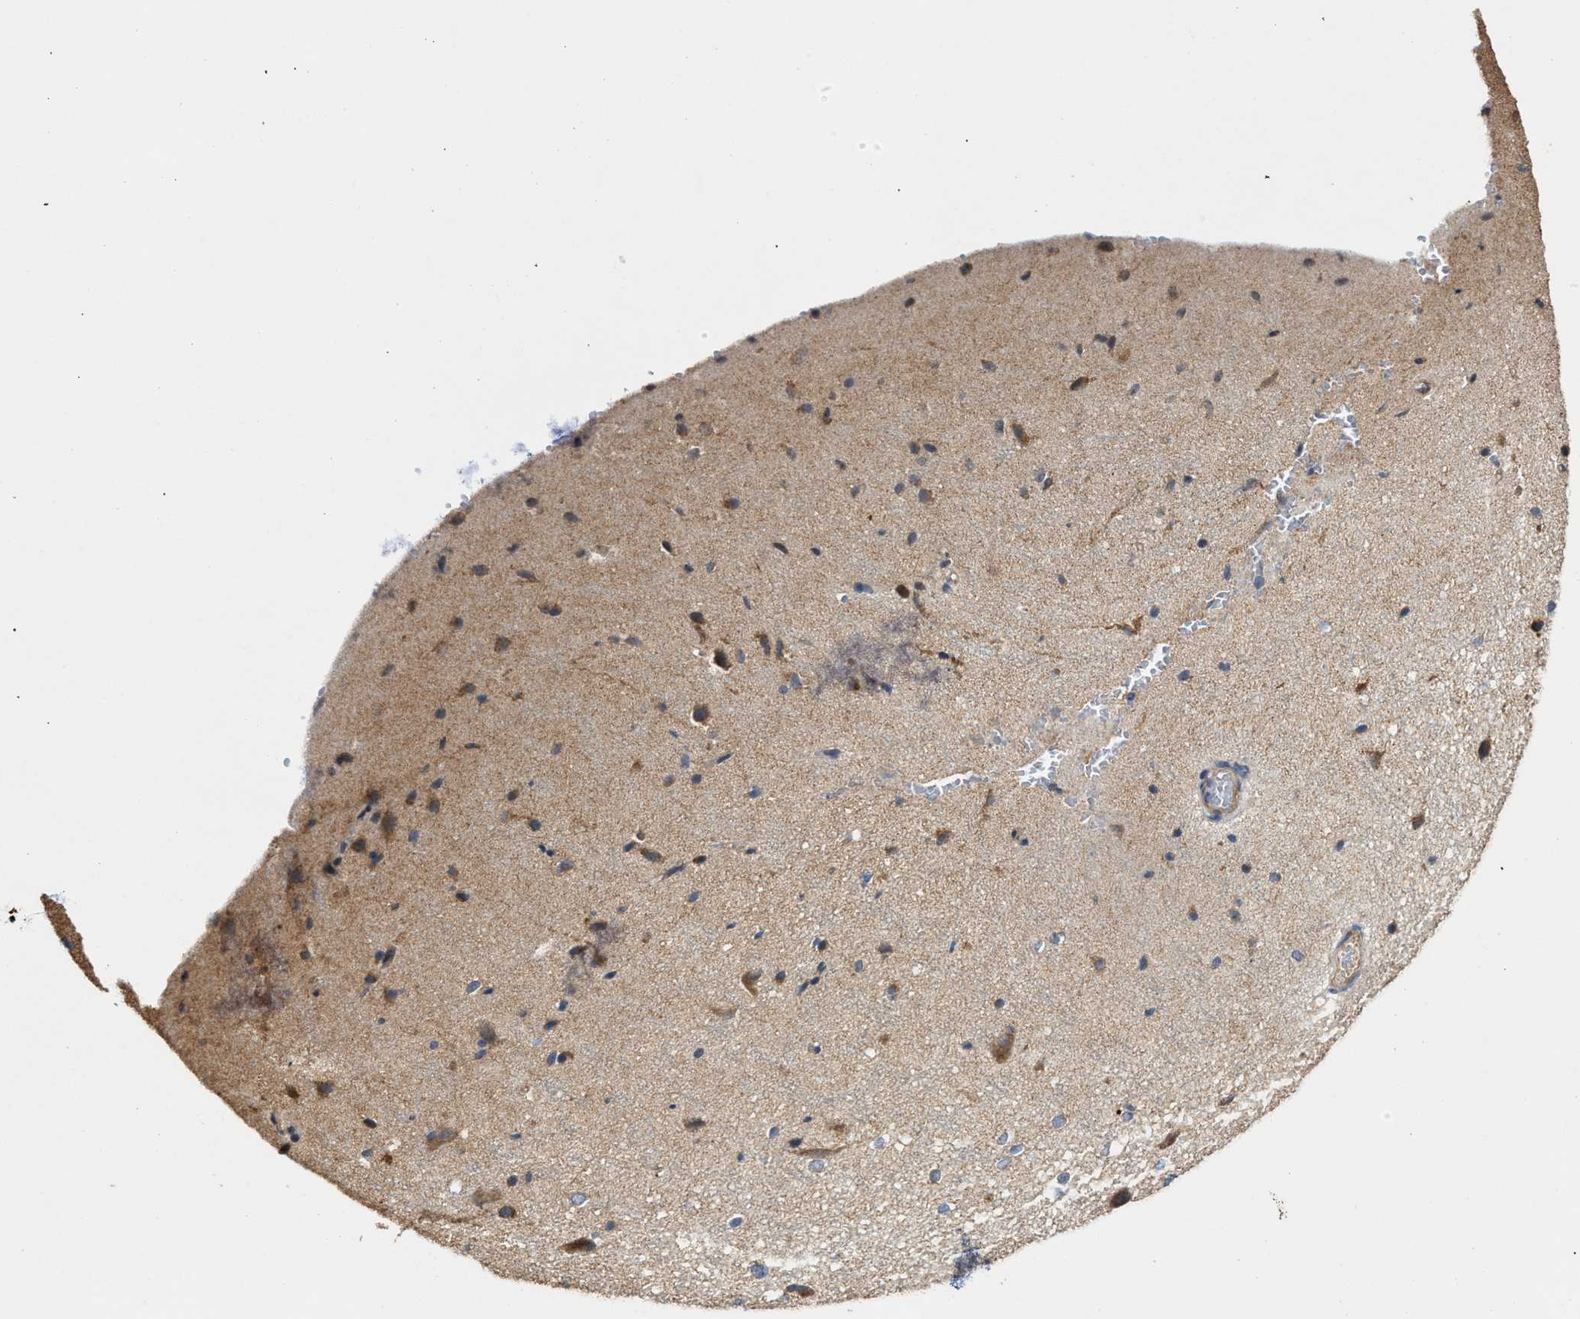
{"staining": {"intensity": "moderate", "quantity": ">75%", "location": "cytoplasmic/membranous"}, "tissue": "cerebral cortex", "cell_type": "Endothelial cells", "image_type": "normal", "snomed": [{"axis": "morphology", "description": "Normal tissue, NOS"}, {"axis": "morphology", "description": "Developmental malformation"}, {"axis": "topography", "description": "Cerebral cortex"}], "caption": "Cerebral cortex stained with DAB (3,3'-diaminobenzidine) immunohistochemistry (IHC) demonstrates medium levels of moderate cytoplasmic/membranous positivity in about >75% of endothelial cells.", "gene": "TACO1", "patient": {"sex": "female", "age": 30}}